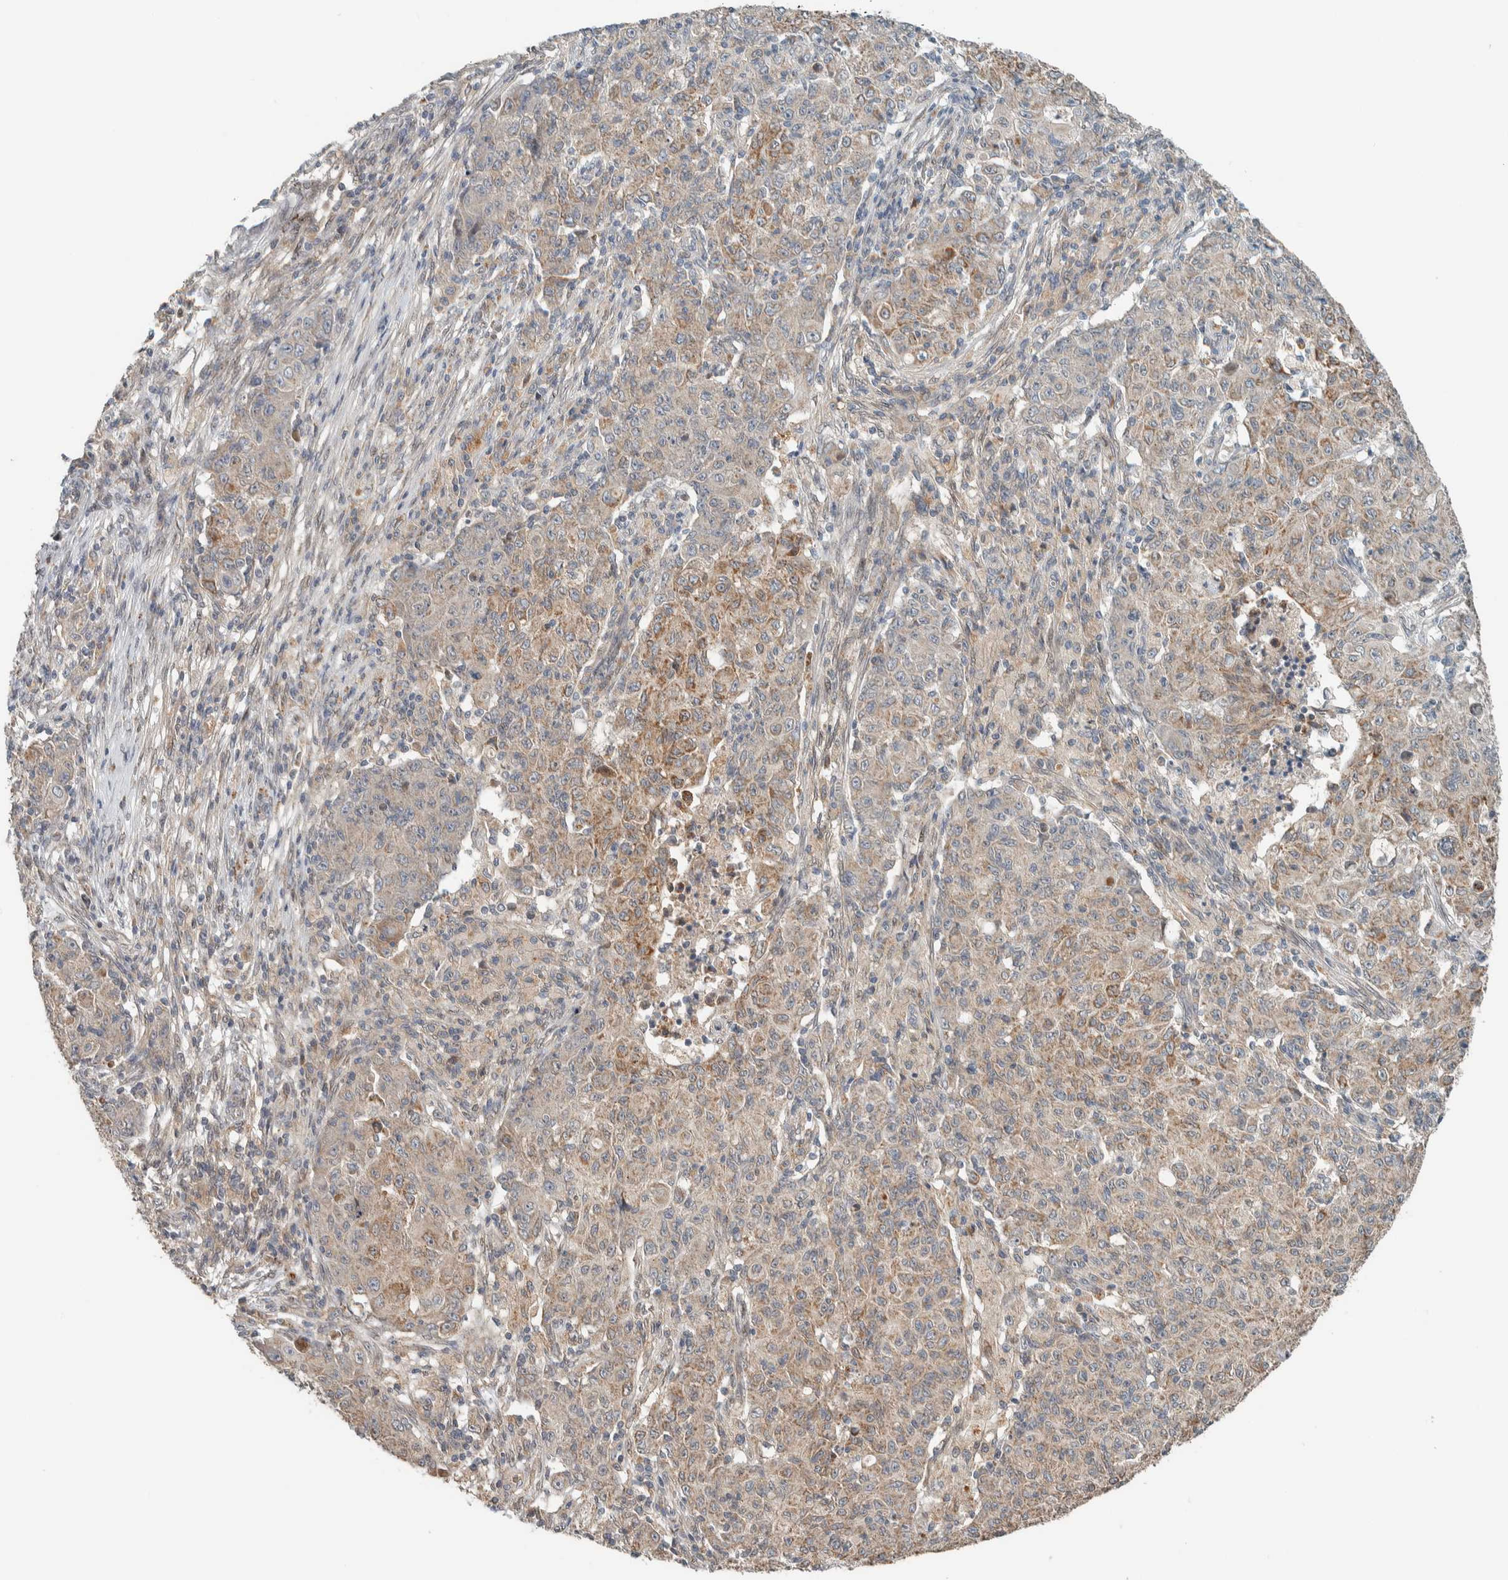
{"staining": {"intensity": "weak", "quantity": ">75%", "location": "cytoplasmic/membranous"}, "tissue": "ovarian cancer", "cell_type": "Tumor cells", "image_type": "cancer", "snomed": [{"axis": "morphology", "description": "Carcinoma, endometroid"}, {"axis": "topography", "description": "Ovary"}], "caption": "Tumor cells demonstrate weak cytoplasmic/membranous staining in approximately >75% of cells in ovarian cancer.", "gene": "NBR1", "patient": {"sex": "female", "age": 42}}